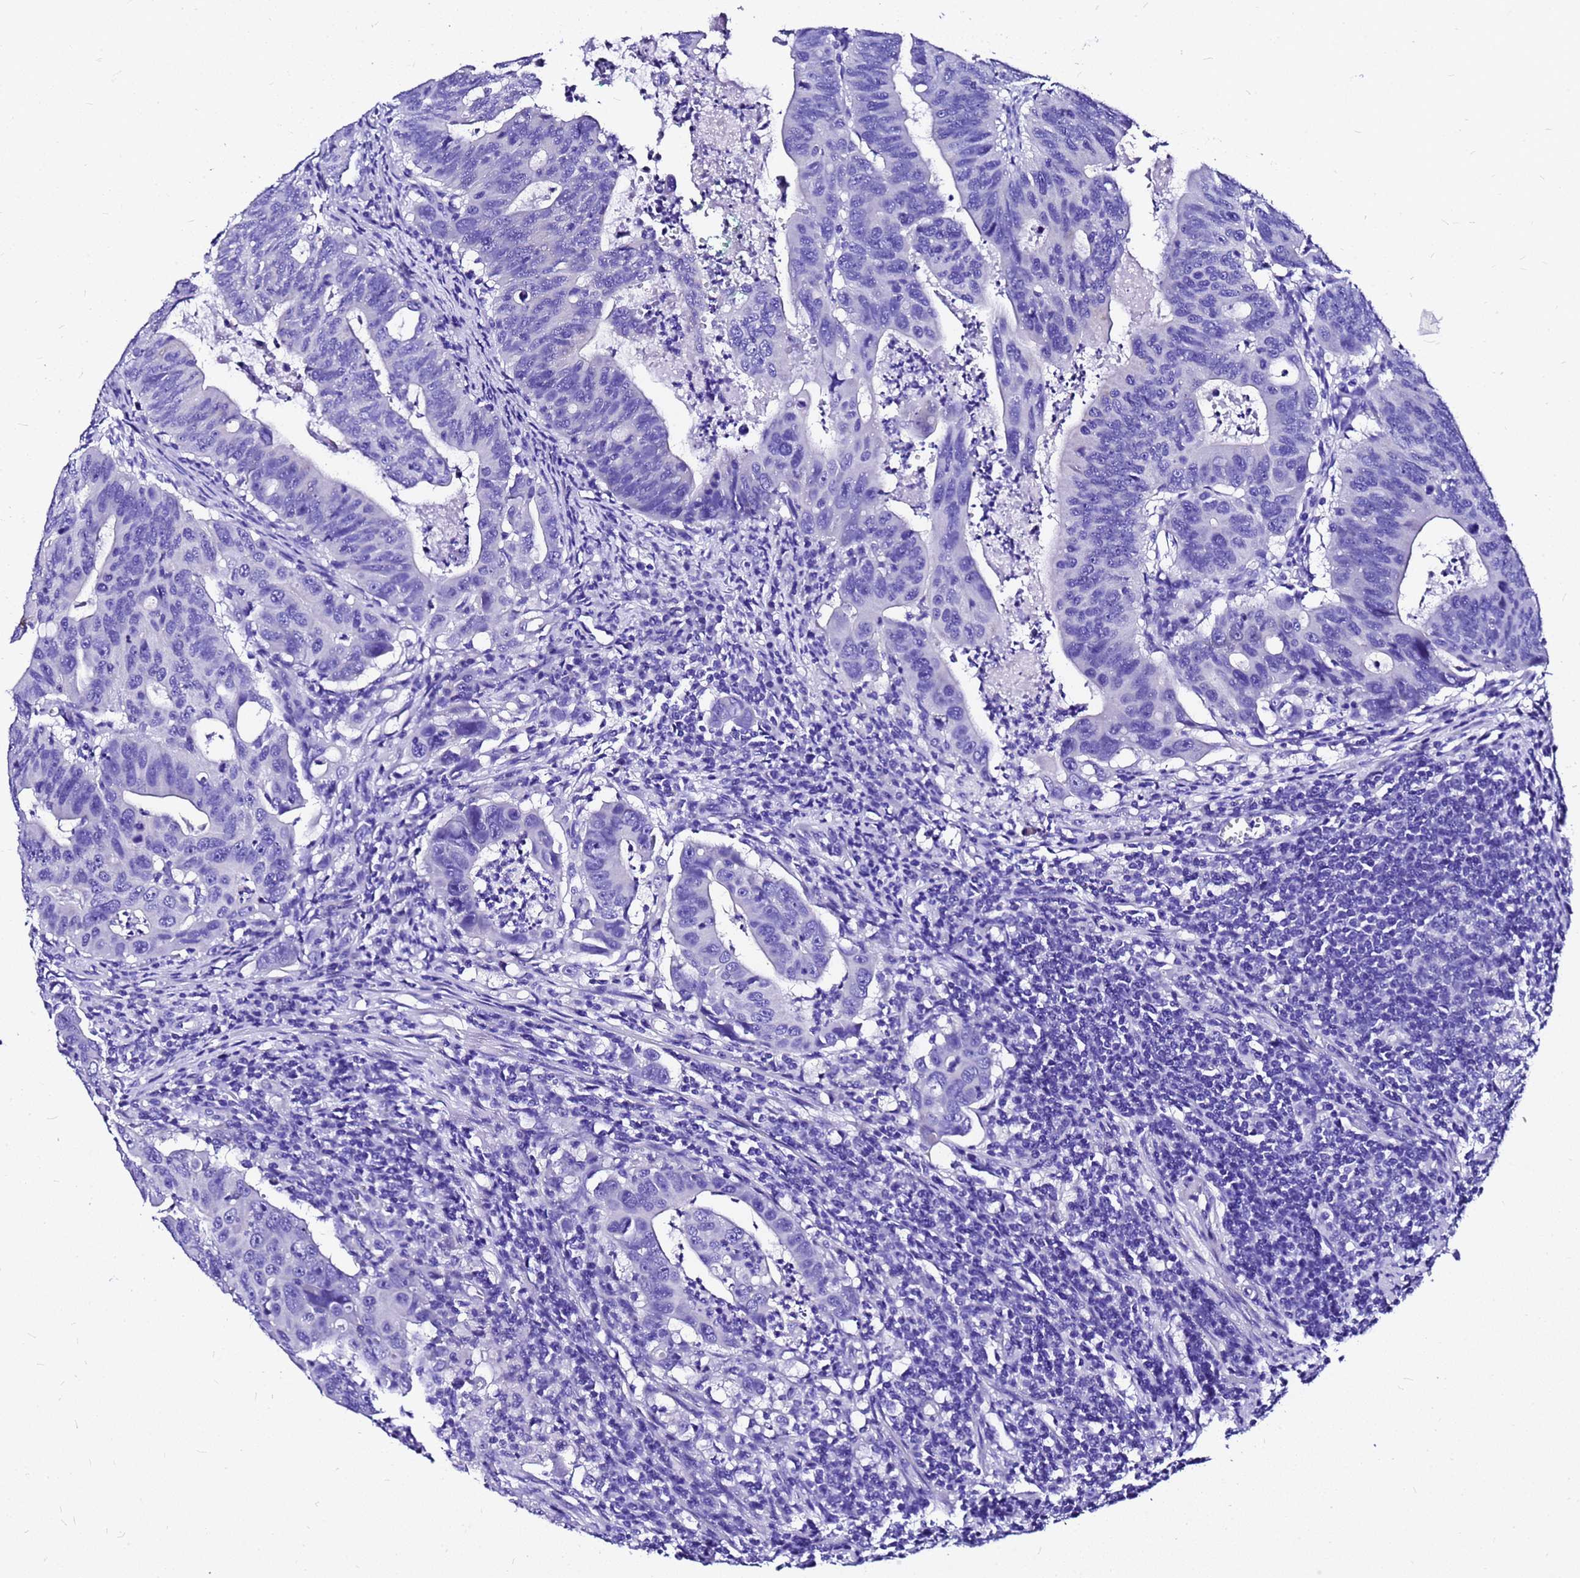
{"staining": {"intensity": "negative", "quantity": "none", "location": "none"}, "tissue": "colorectal cancer", "cell_type": "Tumor cells", "image_type": "cancer", "snomed": [{"axis": "morphology", "description": "Adenocarcinoma, NOS"}, {"axis": "topography", "description": "Rectum"}], "caption": "IHC of colorectal cancer (adenocarcinoma) displays no expression in tumor cells.", "gene": "HERC4", "patient": {"sex": "male", "age": 69}}